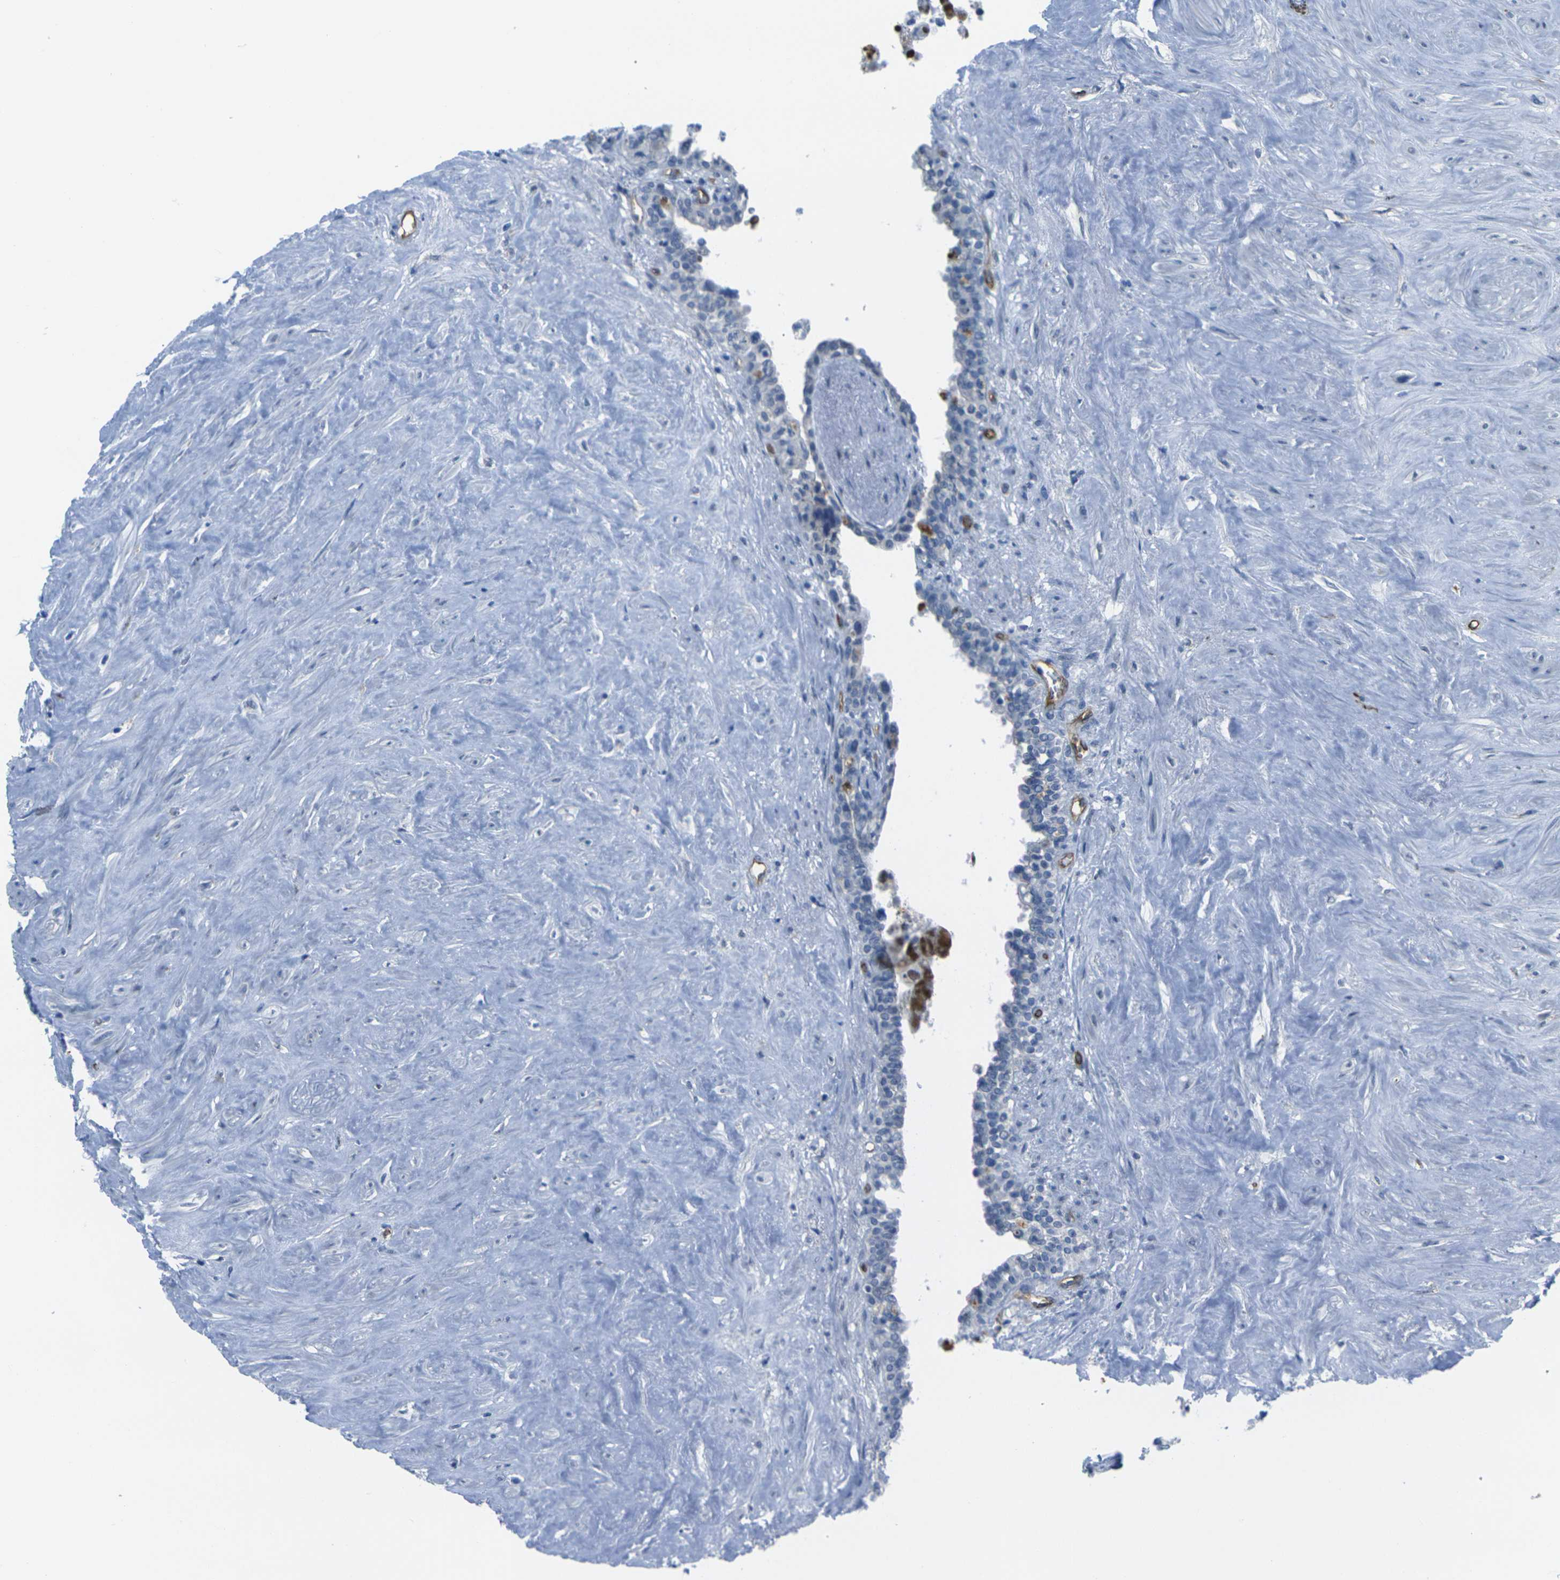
{"staining": {"intensity": "negative", "quantity": "none", "location": "none"}, "tissue": "seminal vesicle", "cell_type": "Glandular cells", "image_type": "normal", "snomed": [{"axis": "morphology", "description": "Normal tissue, NOS"}, {"axis": "topography", "description": "Seminal veicle"}], "caption": "IHC image of unremarkable human seminal vesicle stained for a protein (brown), which shows no staining in glandular cells.", "gene": "HSPA12B", "patient": {"sex": "male", "age": 63}}